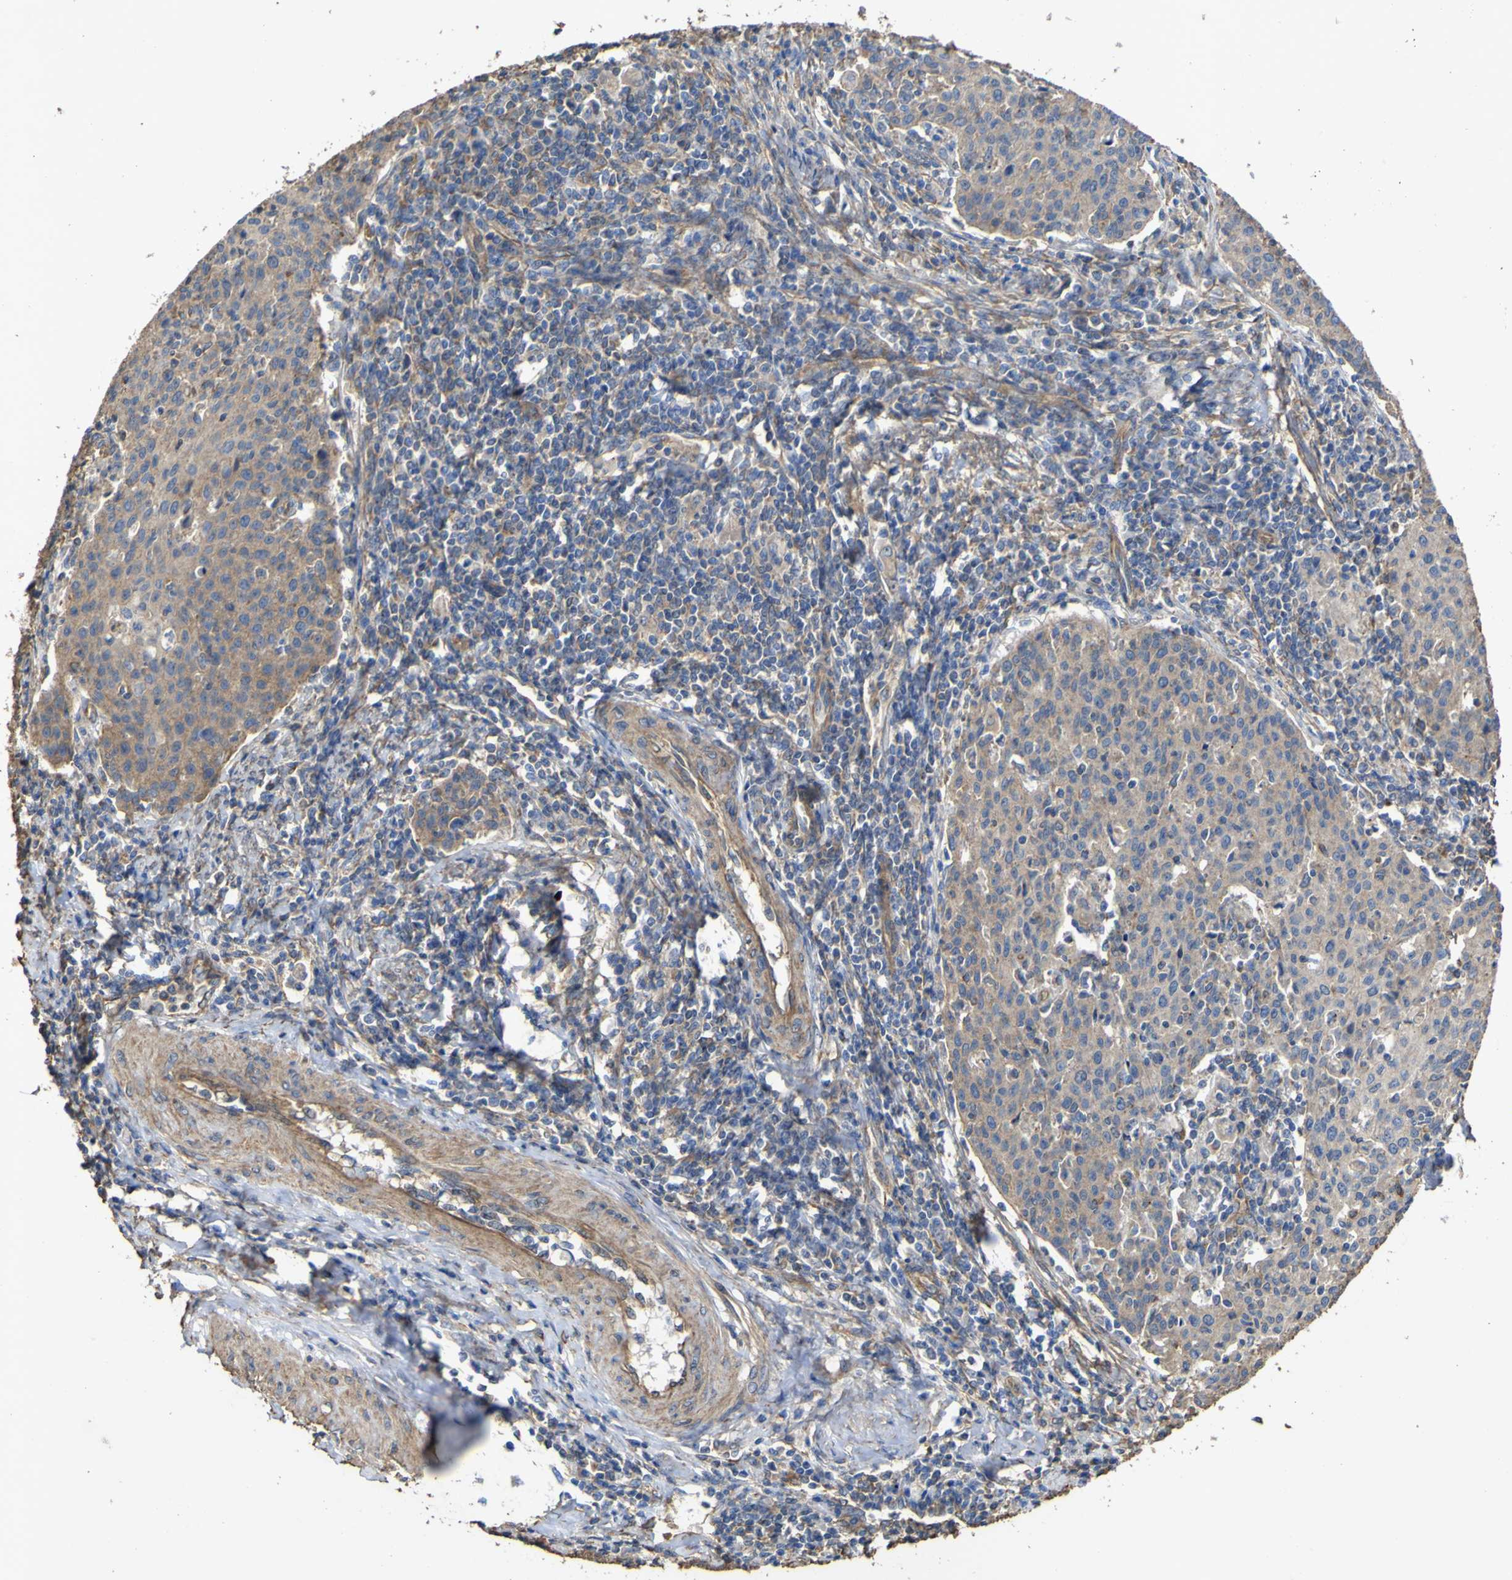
{"staining": {"intensity": "moderate", "quantity": ">75%", "location": "cytoplasmic/membranous"}, "tissue": "cervical cancer", "cell_type": "Tumor cells", "image_type": "cancer", "snomed": [{"axis": "morphology", "description": "Squamous cell carcinoma, NOS"}, {"axis": "topography", "description": "Cervix"}], "caption": "Immunohistochemistry histopathology image of neoplastic tissue: squamous cell carcinoma (cervical) stained using IHC shows medium levels of moderate protein expression localized specifically in the cytoplasmic/membranous of tumor cells, appearing as a cytoplasmic/membranous brown color.", "gene": "TNFSF15", "patient": {"sex": "female", "age": 38}}